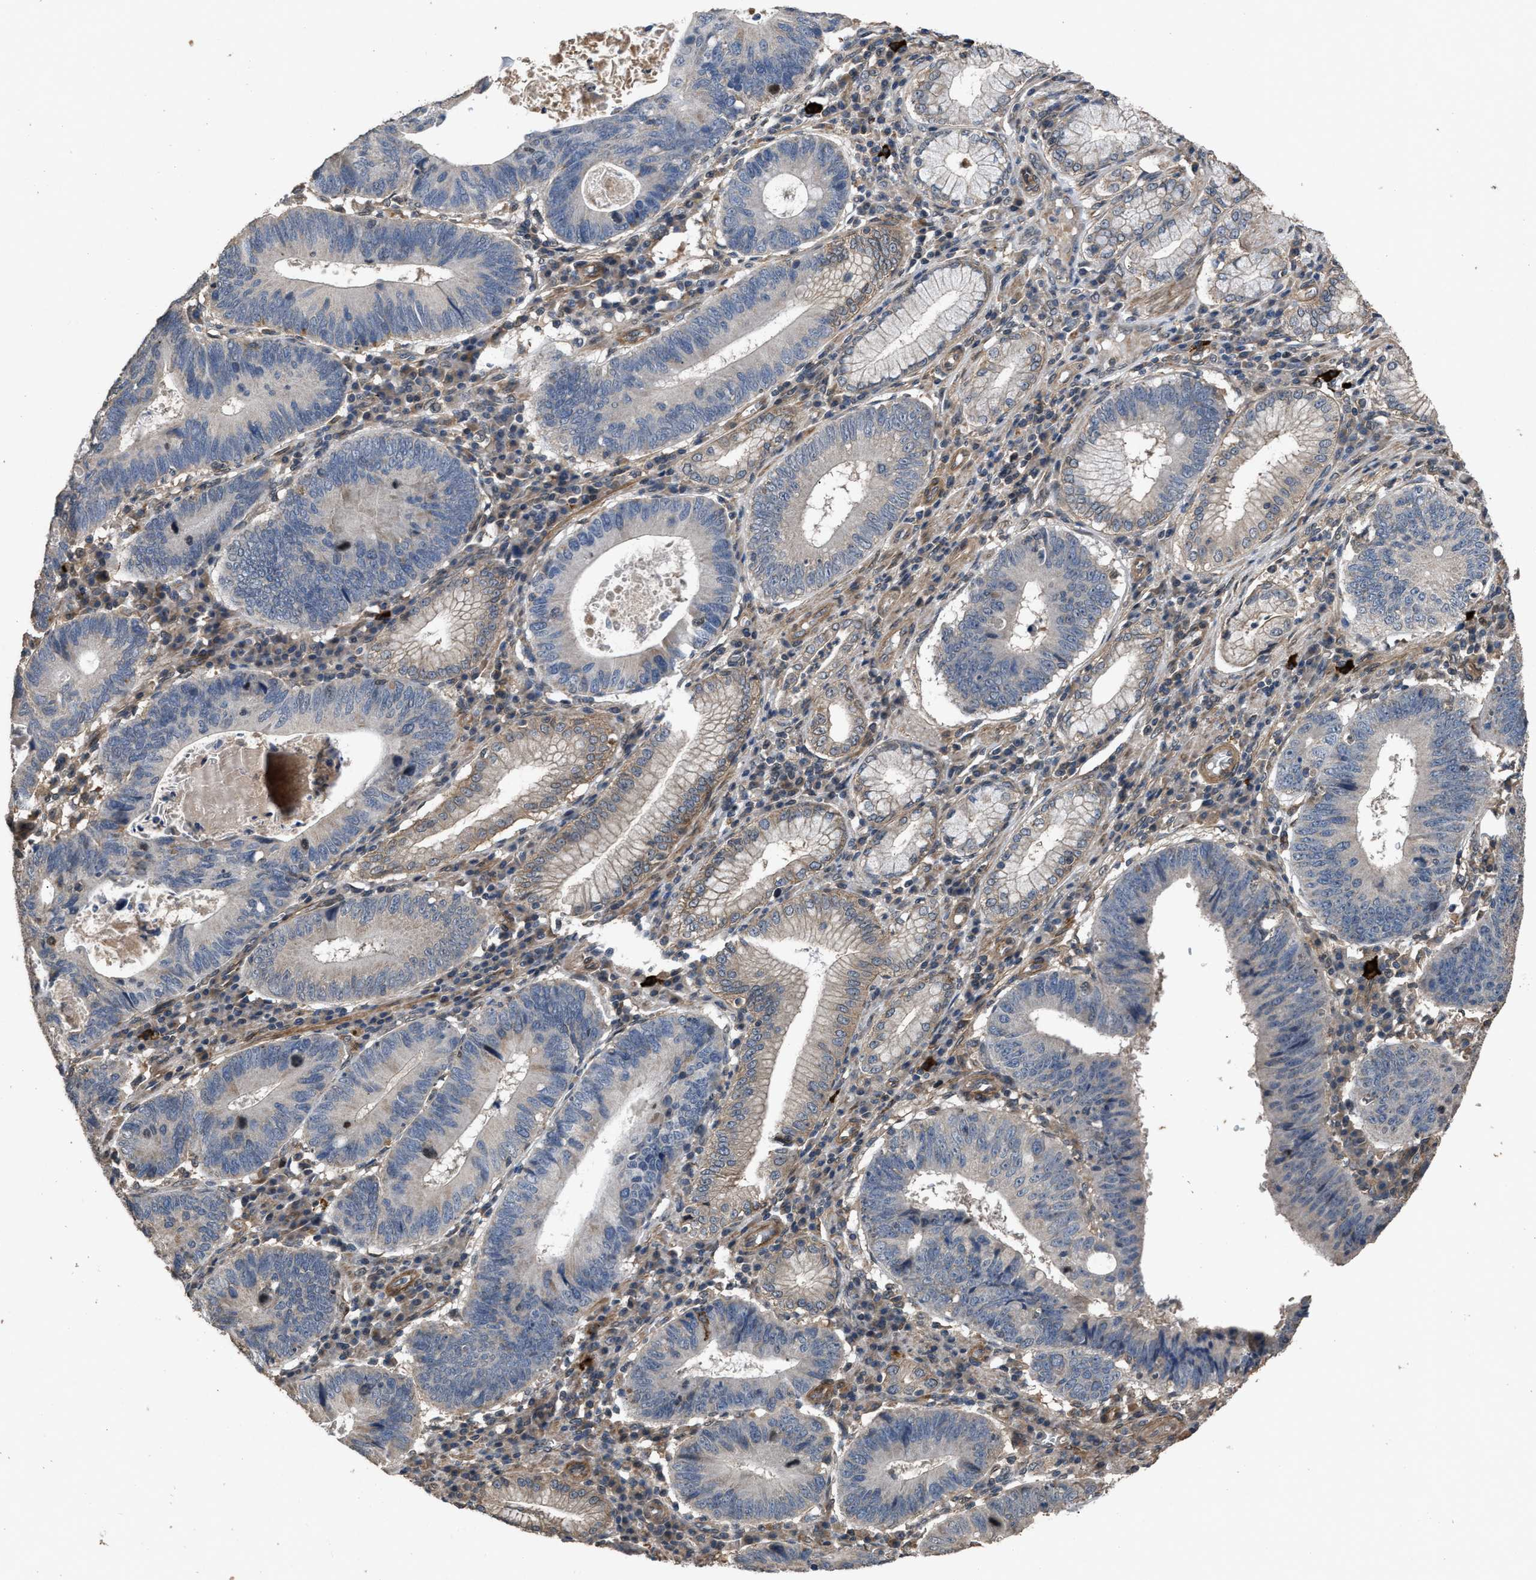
{"staining": {"intensity": "moderate", "quantity": "<25%", "location": "cytoplasmic/membranous"}, "tissue": "stomach cancer", "cell_type": "Tumor cells", "image_type": "cancer", "snomed": [{"axis": "morphology", "description": "Adenocarcinoma, NOS"}, {"axis": "topography", "description": "Stomach"}], "caption": "Immunohistochemical staining of adenocarcinoma (stomach) shows low levels of moderate cytoplasmic/membranous staining in about <25% of tumor cells. (Stains: DAB (3,3'-diaminobenzidine) in brown, nuclei in blue, Microscopy: brightfield microscopy at high magnification).", "gene": "UTRN", "patient": {"sex": "male", "age": 59}}